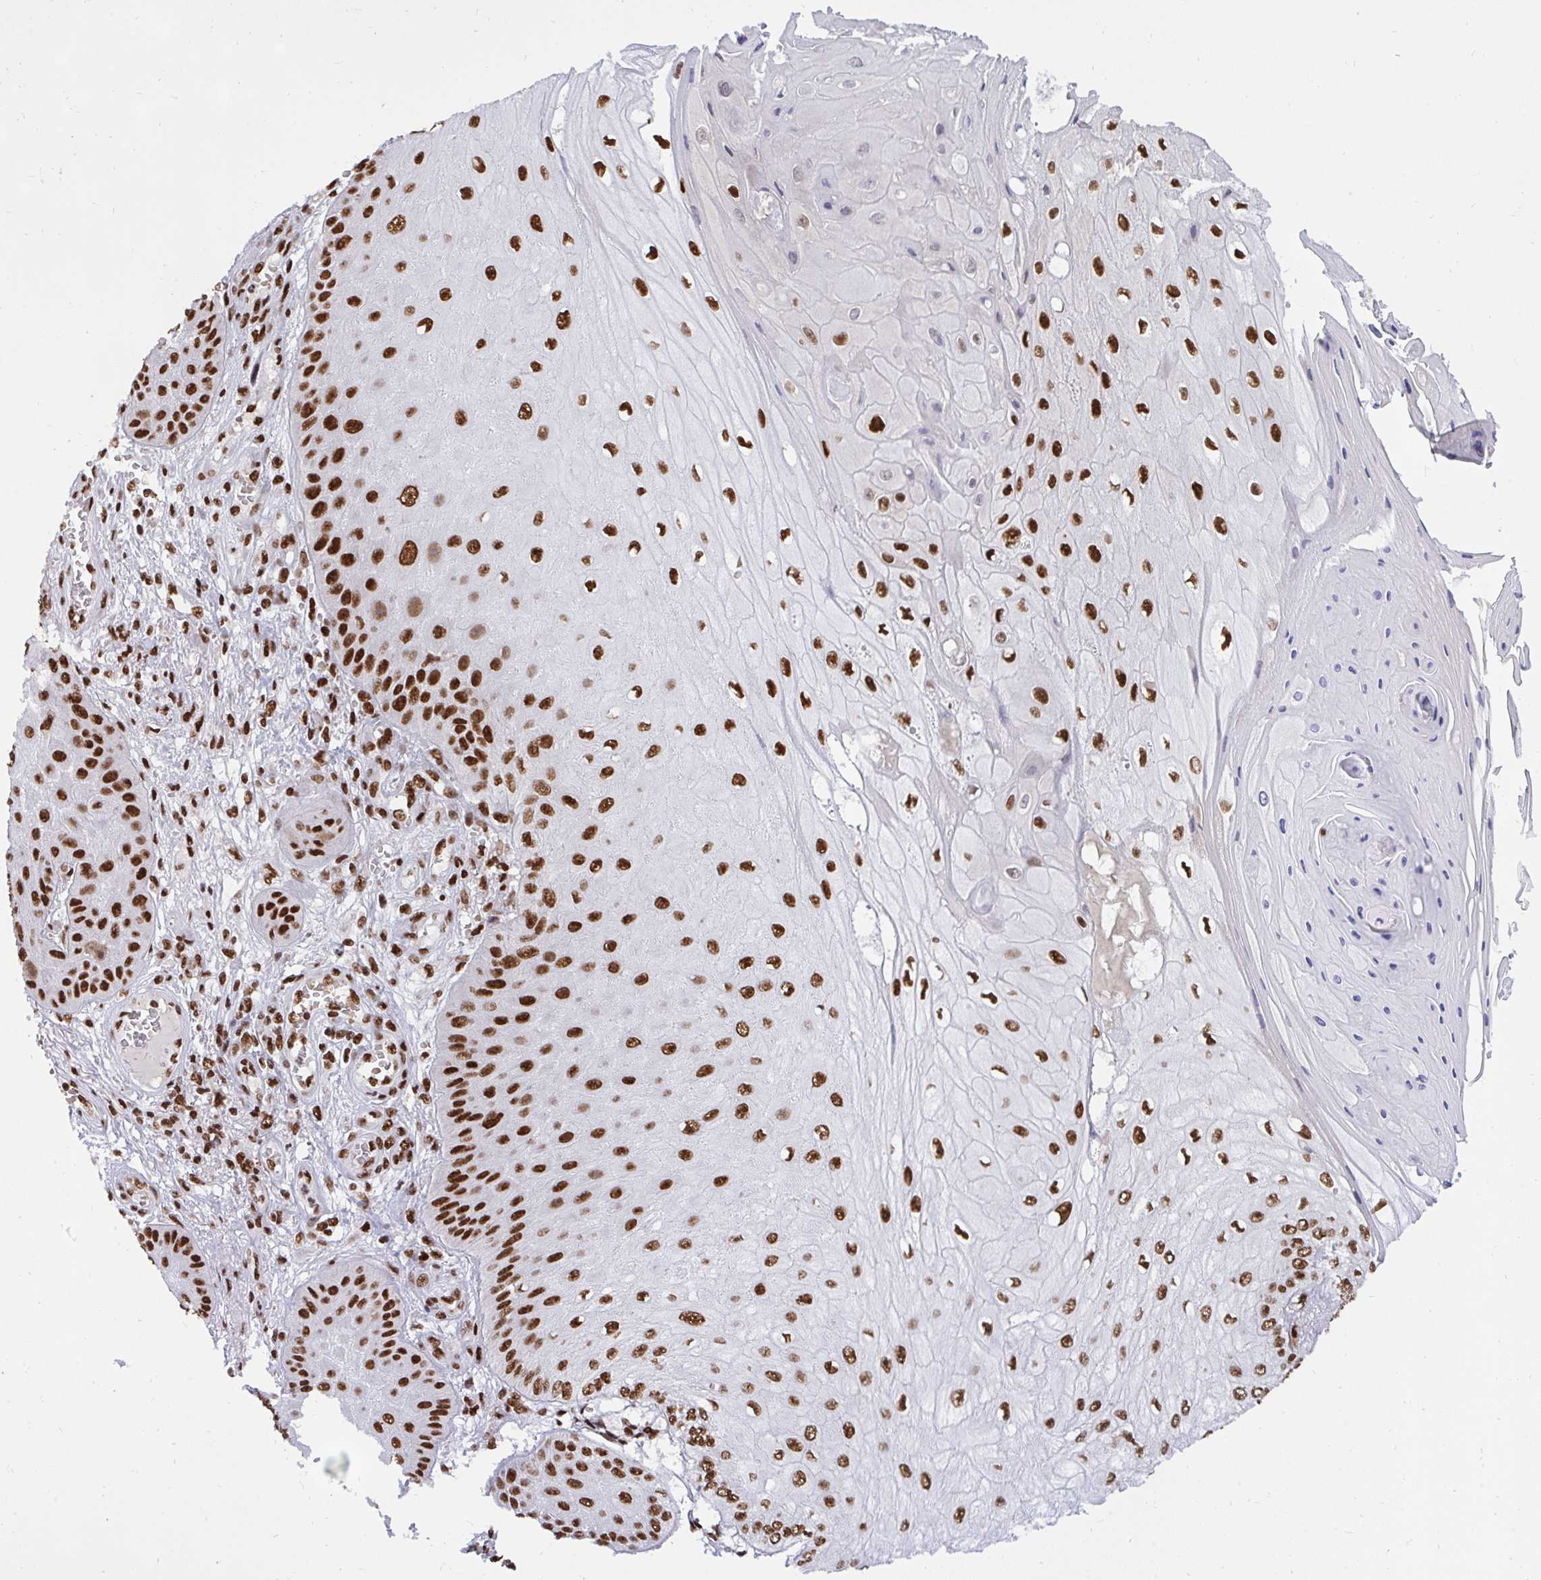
{"staining": {"intensity": "strong", "quantity": ">75%", "location": "nuclear"}, "tissue": "skin cancer", "cell_type": "Tumor cells", "image_type": "cancer", "snomed": [{"axis": "morphology", "description": "Squamous cell carcinoma, NOS"}, {"axis": "topography", "description": "Skin"}], "caption": "Protein positivity by immunohistochemistry (IHC) shows strong nuclear expression in approximately >75% of tumor cells in skin cancer.", "gene": "HNRNPL", "patient": {"sex": "male", "age": 70}}